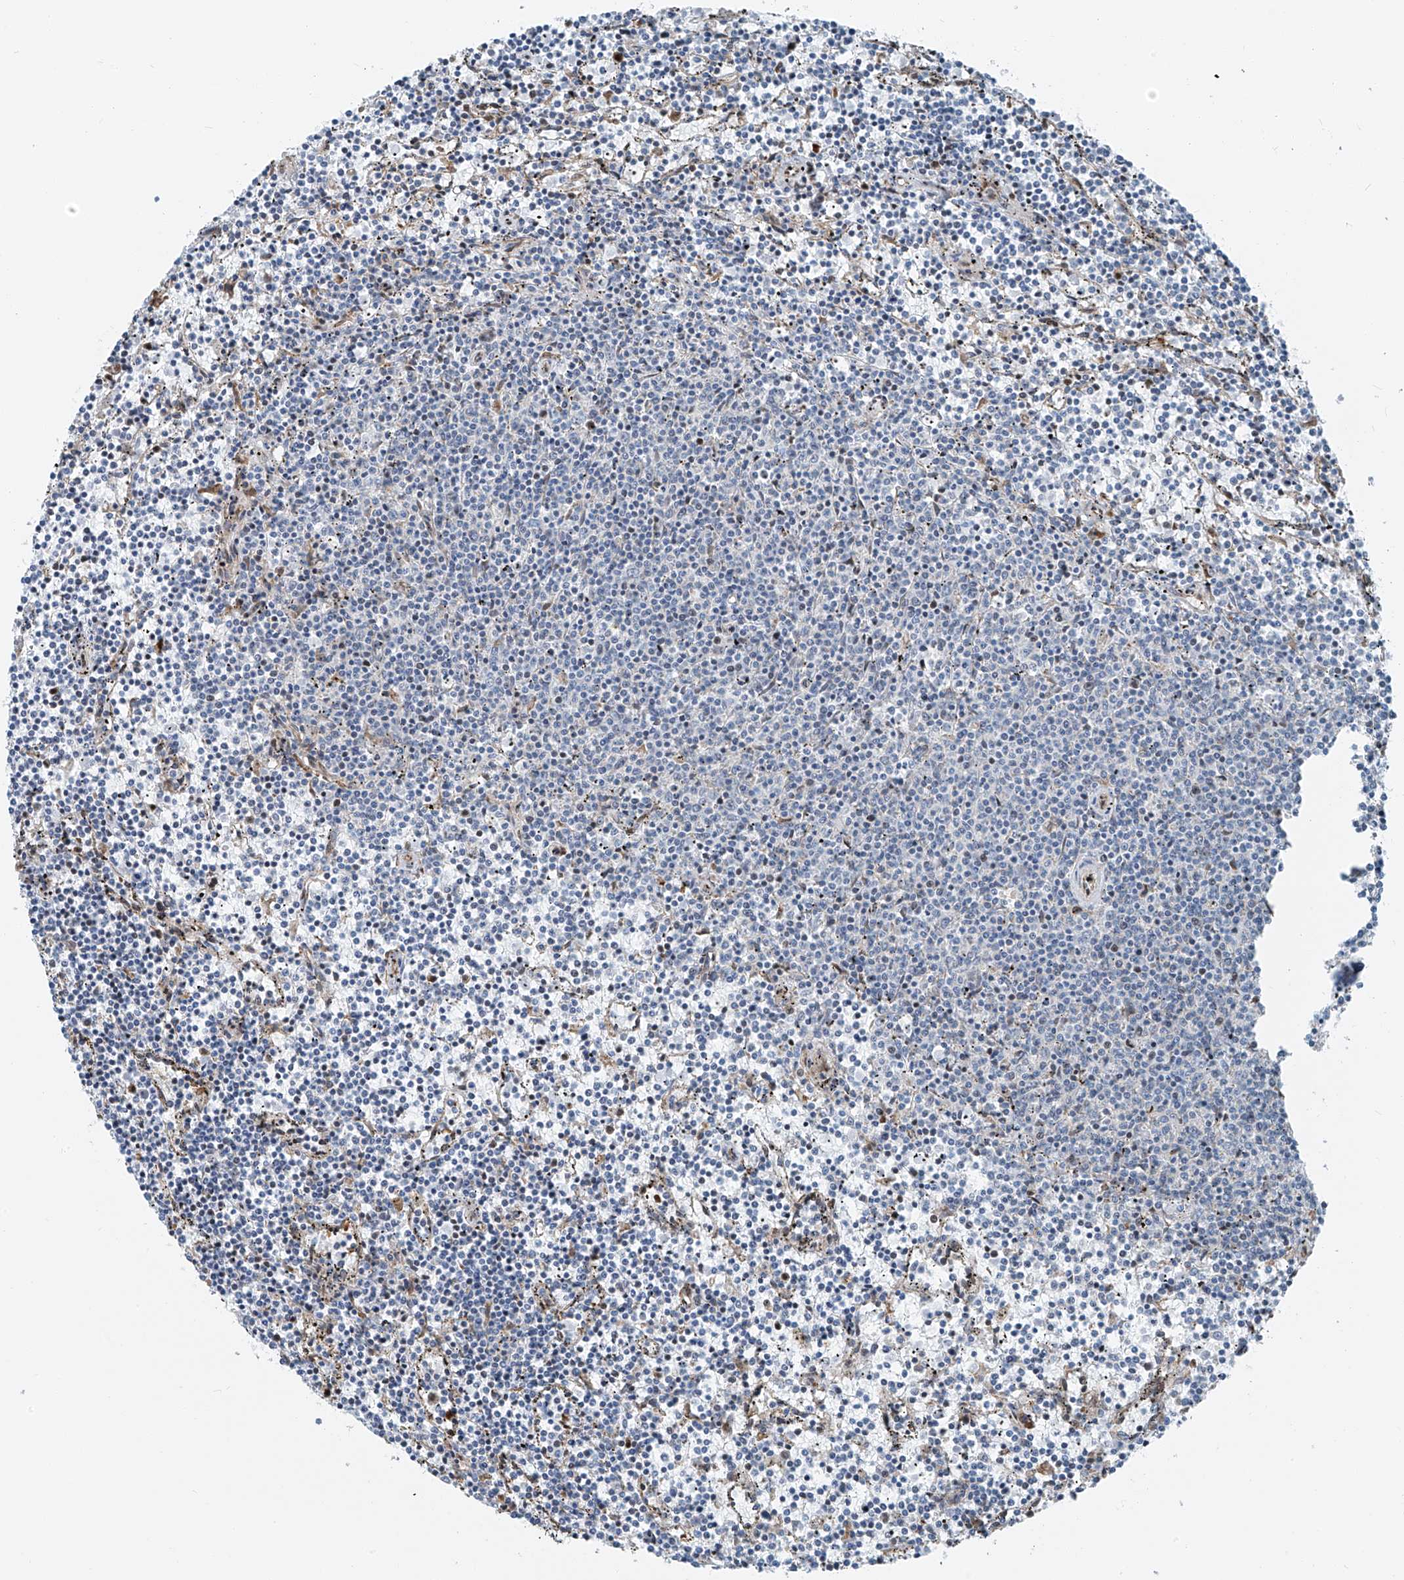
{"staining": {"intensity": "negative", "quantity": "none", "location": "none"}, "tissue": "lymphoma", "cell_type": "Tumor cells", "image_type": "cancer", "snomed": [{"axis": "morphology", "description": "Malignant lymphoma, non-Hodgkin's type, Low grade"}, {"axis": "topography", "description": "Spleen"}], "caption": "Immunohistochemistry (IHC) photomicrograph of neoplastic tissue: human low-grade malignant lymphoma, non-Hodgkin's type stained with DAB (3,3'-diaminobenzidine) demonstrates no significant protein staining in tumor cells.", "gene": "HIC2", "patient": {"sex": "female", "age": 50}}